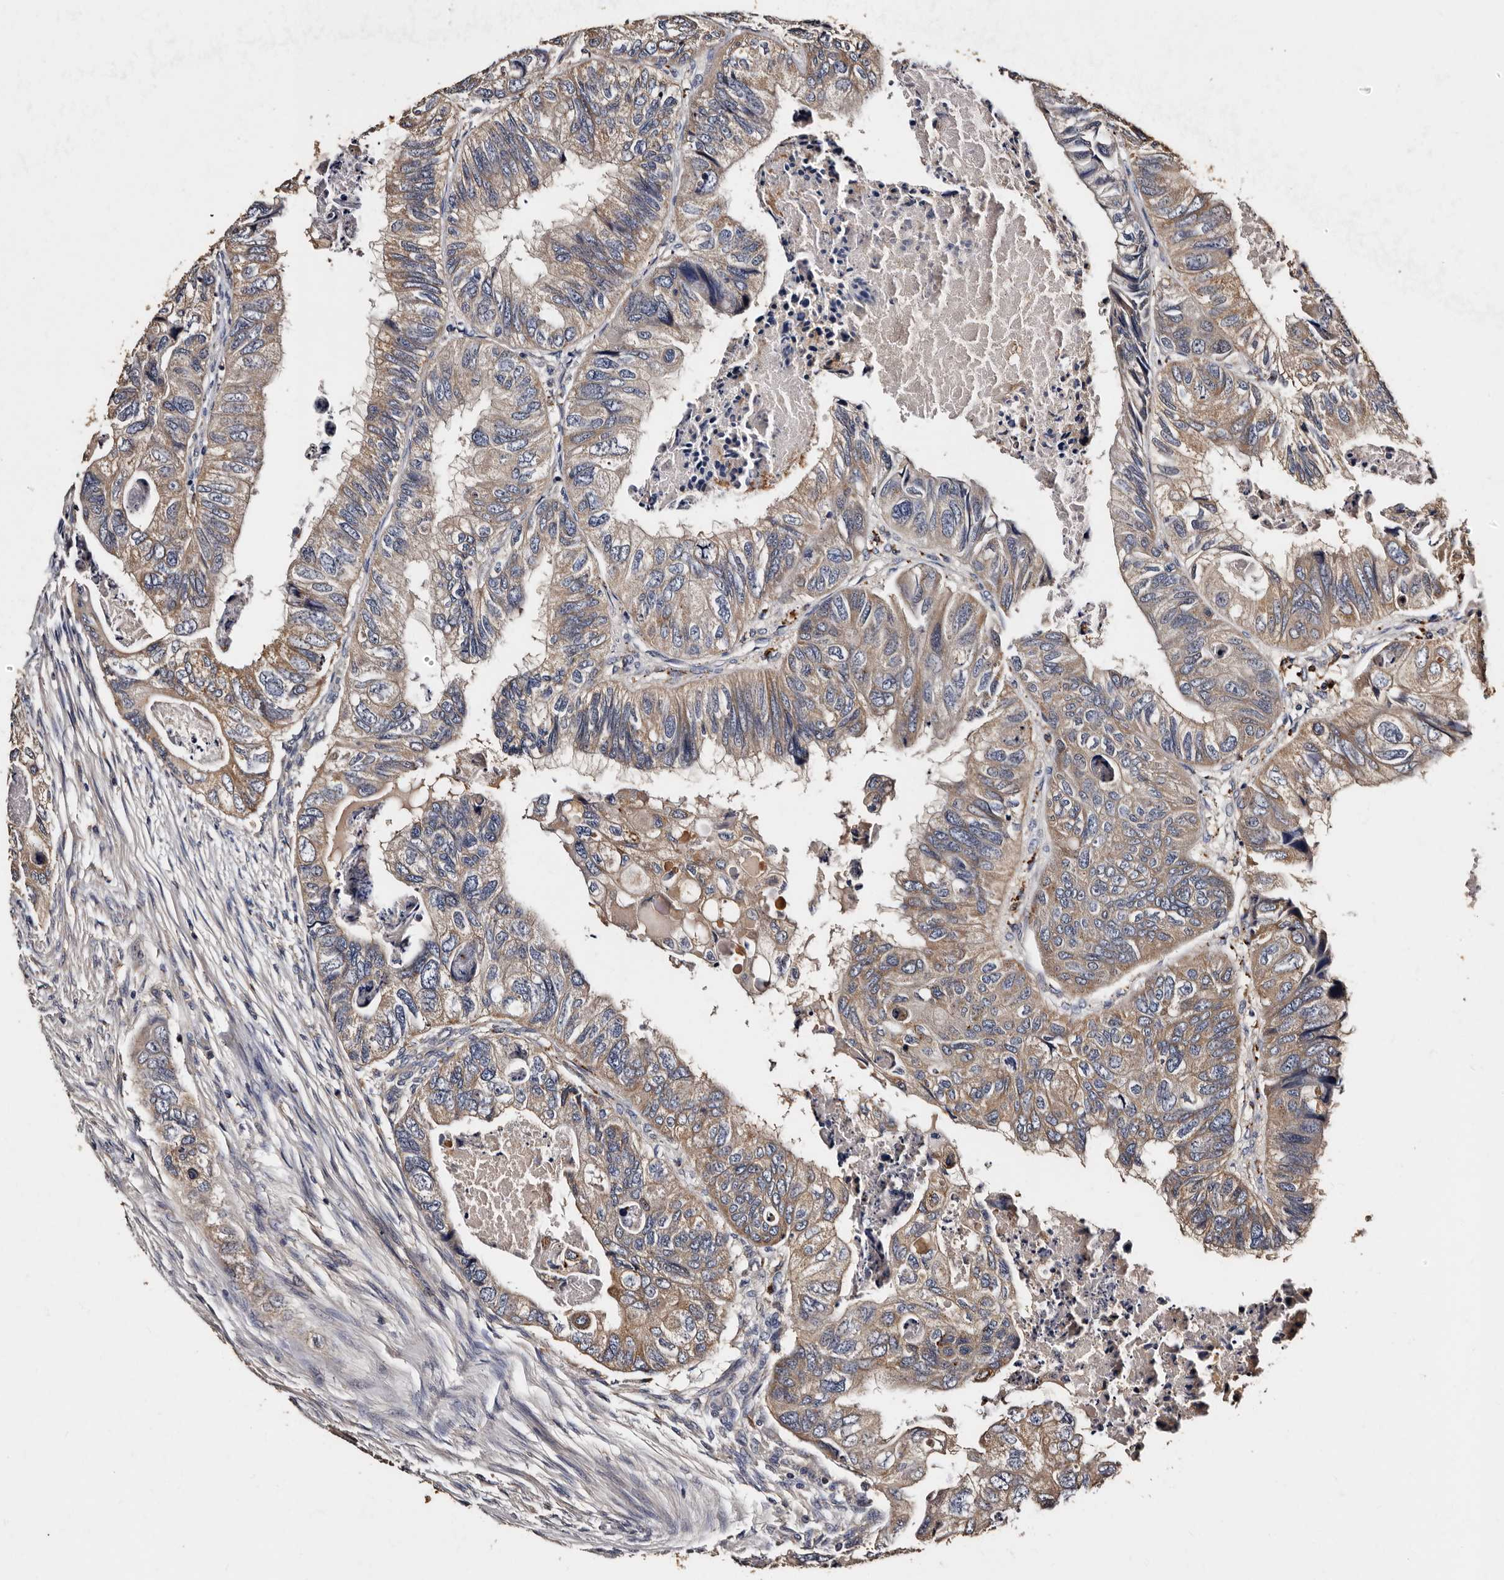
{"staining": {"intensity": "moderate", "quantity": ">75%", "location": "cytoplasmic/membranous"}, "tissue": "colorectal cancer", "cell_type": "Tumor cells", "image_type": "cancer", "snomed": [{"axis": "morphology", "description": "Adenocarcinoma, NOS"}, {"axis": "topography", "description": "Rectum"}], "caption": "High-magnification brightfield microscopy of adenocarcinoma (colorectal) stained with DAB (3,3'-diaminobenzidine) (brown) and counterstained with hematoxylin (blue). tumor cells exhibit moderate cytoplasmic/membranous expression is appreciated in approximately>75% of cells.", "gene": "ADCK5", "patient": {"sex": "male", "age": 63}}